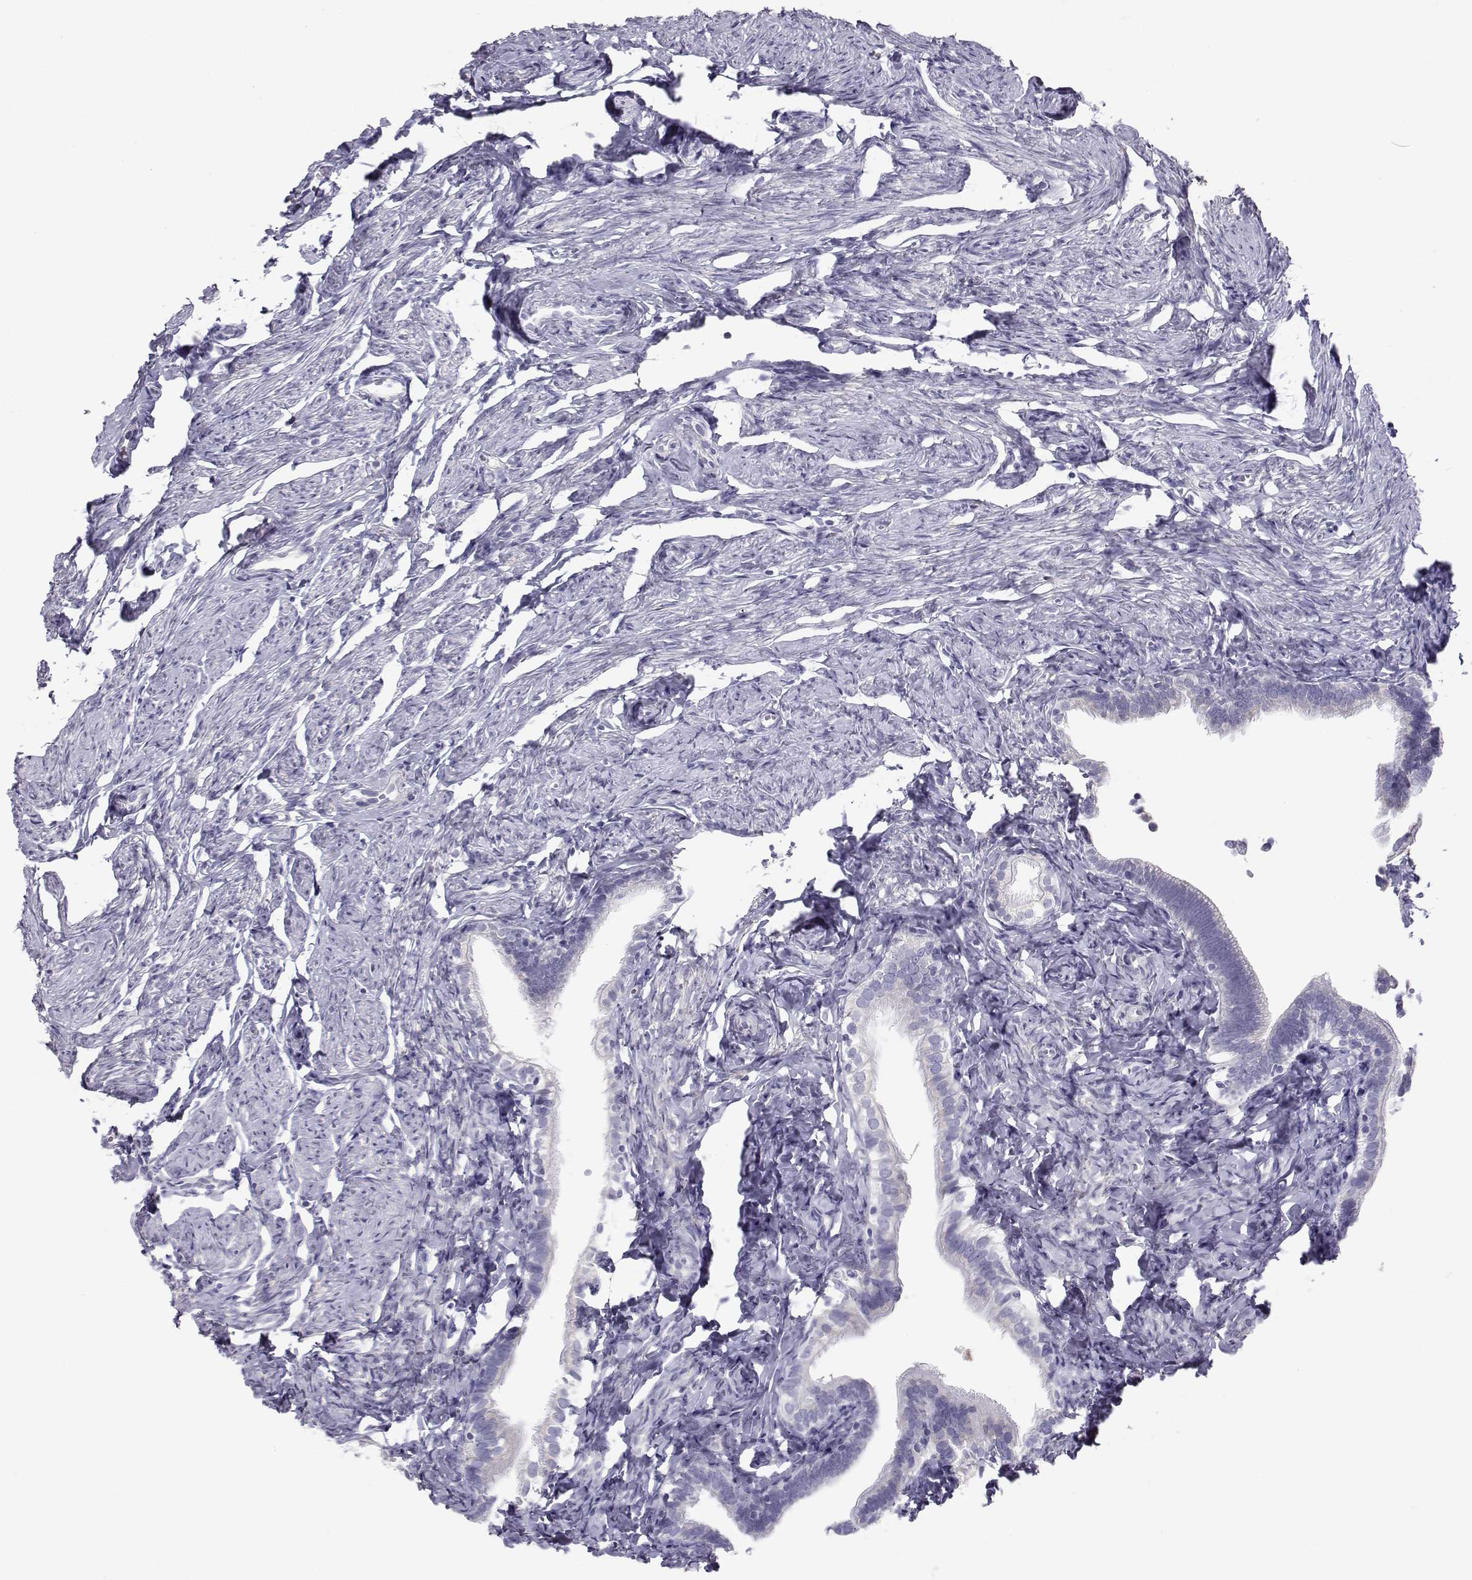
{"staining": {"intensity": "negative", "quantity": "none", "location": "none"}, "tissue": "fallopian tube", "cell_type": "Glandular cells", "image_type": "normal", "snomed": [{"axis": "morphology", "description": "Normal tissue, NOS"}, {"axis": "topography", "description": "Fallopian tube"}], "caption": "This is a photomicrograph of IHC staining of normal fallopian tube, which shows no staining in glandular cells. The staining was performed using DAB to visualize the protein expression in brown, while the nuclei were stained in blue with hematoxylin (Magnification: 20x).", "gene": "KCNMB4", "patient": {"sex": "female", "age": 41}}